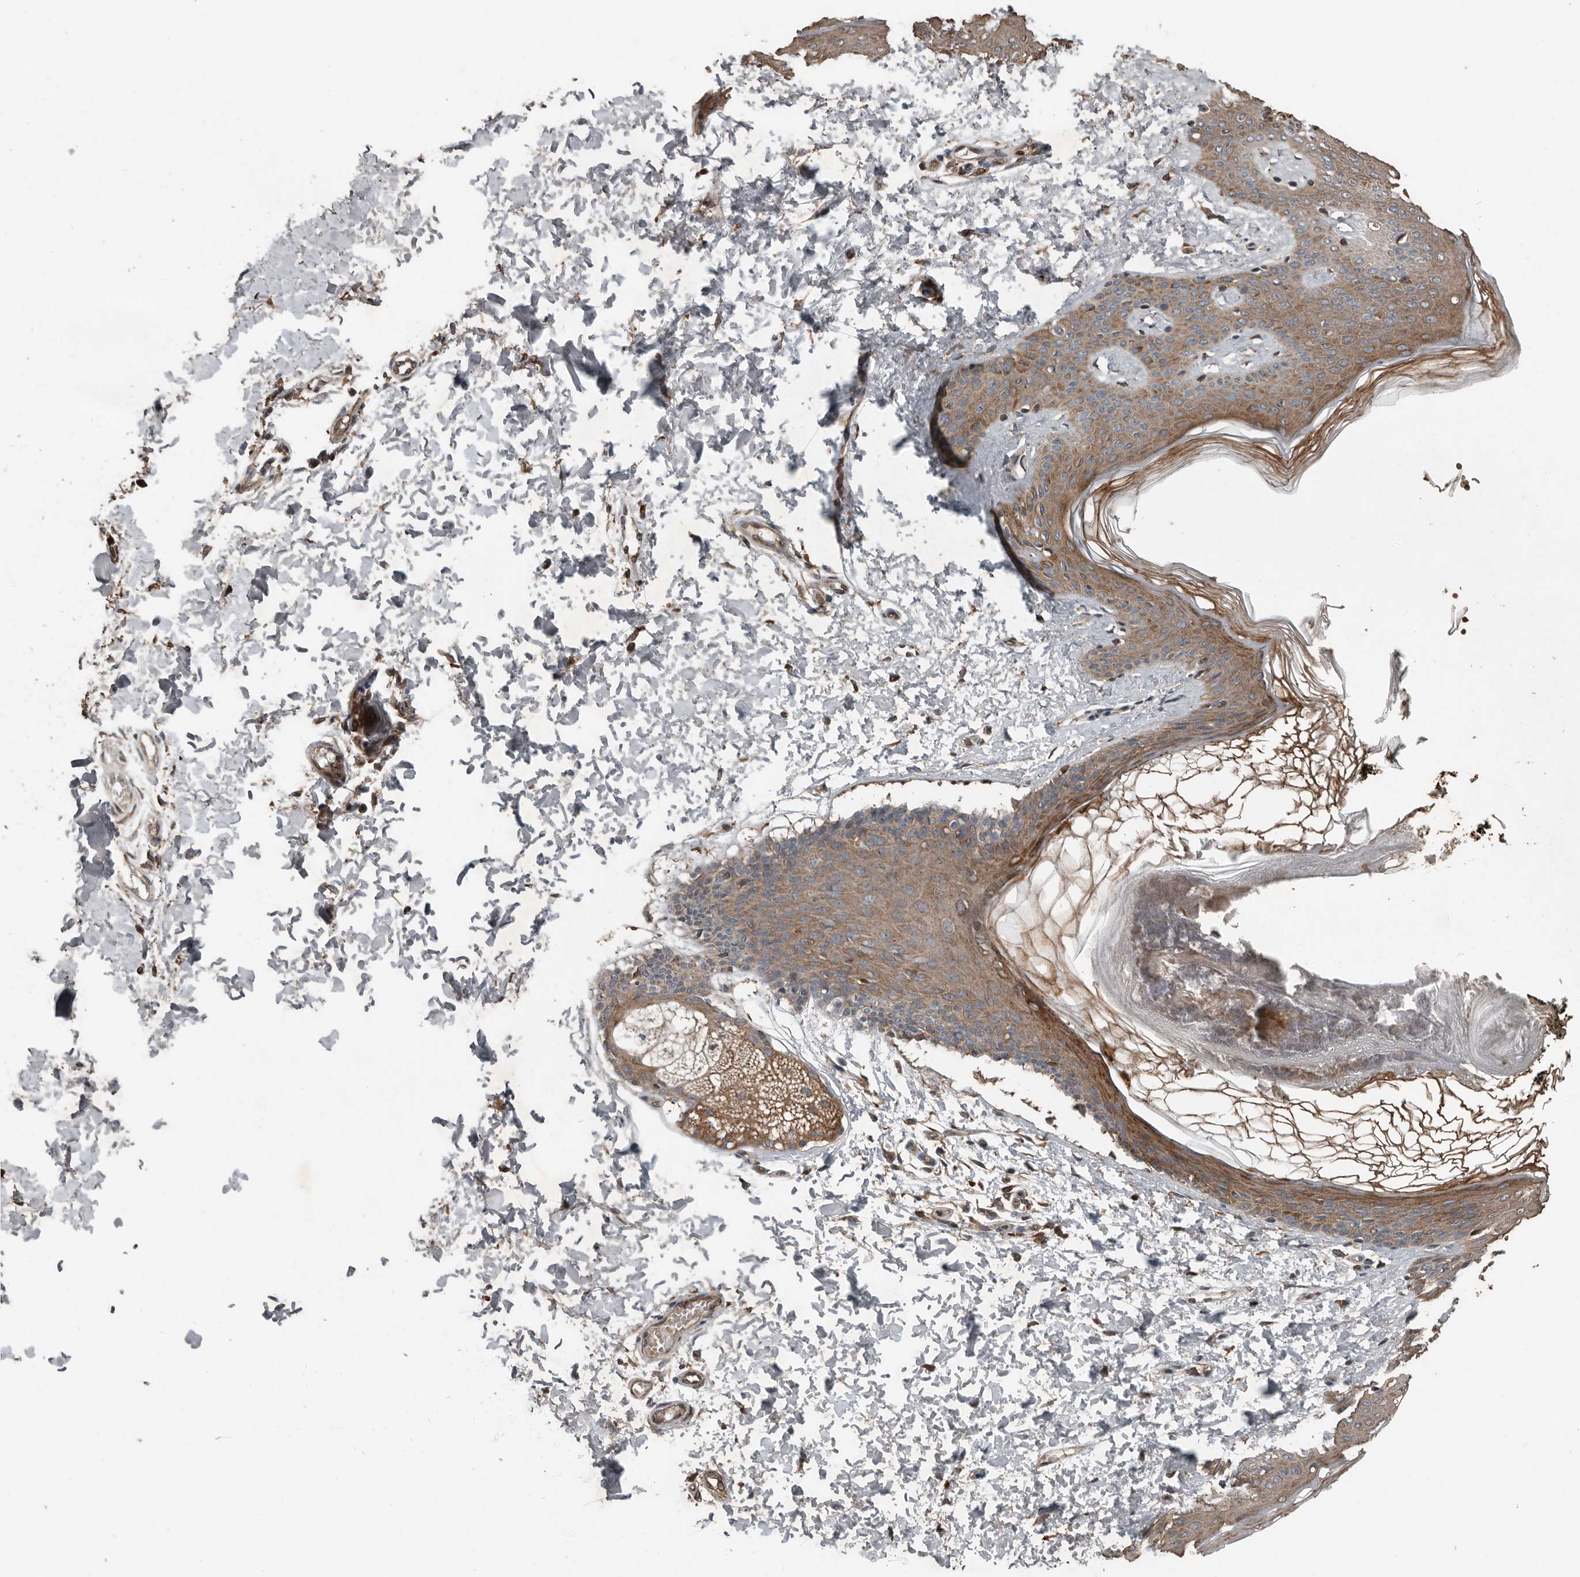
{"staining": {"intensity": "strong", "quantity": ">75%", "location": "cytoplasmic/membranous"}, "tissue": "skin", "cell_type": "Fibroblasts", "image_type": "normal", "snomed": [{"axis": "morphology", "description": "Normal tissue, NOS"}, {"axis": "morphology", "description": "Neoplasm, benign, NOS"}, {"axis": "topography", "description": "Skin"}, {"axis": "topography", "description": "Soft tissue"}], "caption": "Protein expression analysis of normal skin shows strong cytoplasmic/membranous staining in about >75% of fibroblasts.", "gene": "RNF207", "patient": {"sex": "male", "age": 26}}